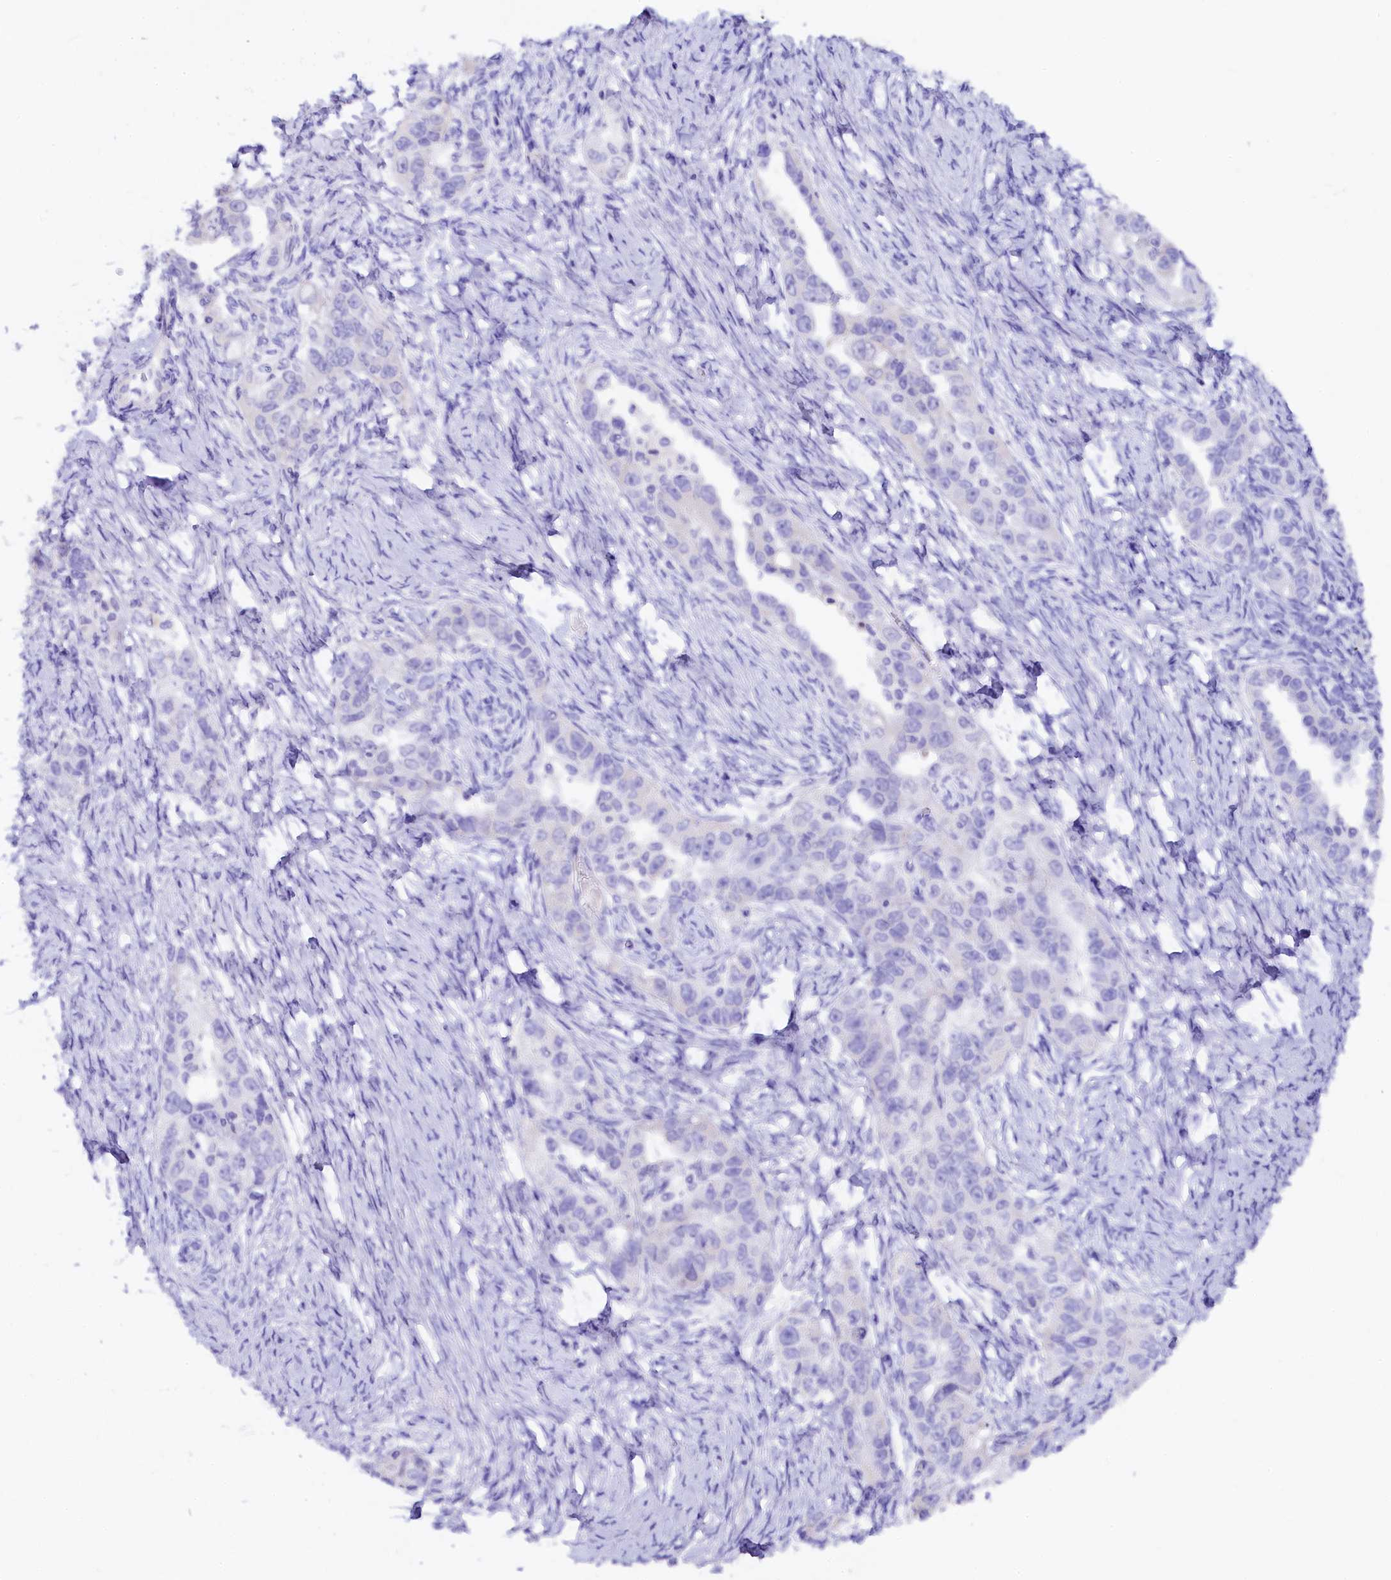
{"staining": {"intensity": "negative", "quantity": "none", "location": "none"}, "tissue": "ovarian cancer", "cell_type": "Tumor cells", "image_type": "cancer", "snomed": [{"axis": "morphology", "description": "Carcinoma, NOS"}, {"axis": "morphology", "description": "Cystadenocarcinoma, serous, NOS"}, {"axis": "topography", "description": "Ovary"}], "caption": "IHC histopathology image of neoplastic tissue: human serous cystadenocarcinoma (ovarian) stained with DAB (3,3'-diaminobenzidine) exhibits no significant protein positivity in tumor cells.", "gene": "RBP3", "patient": {"sex": "female", "age": 69}}